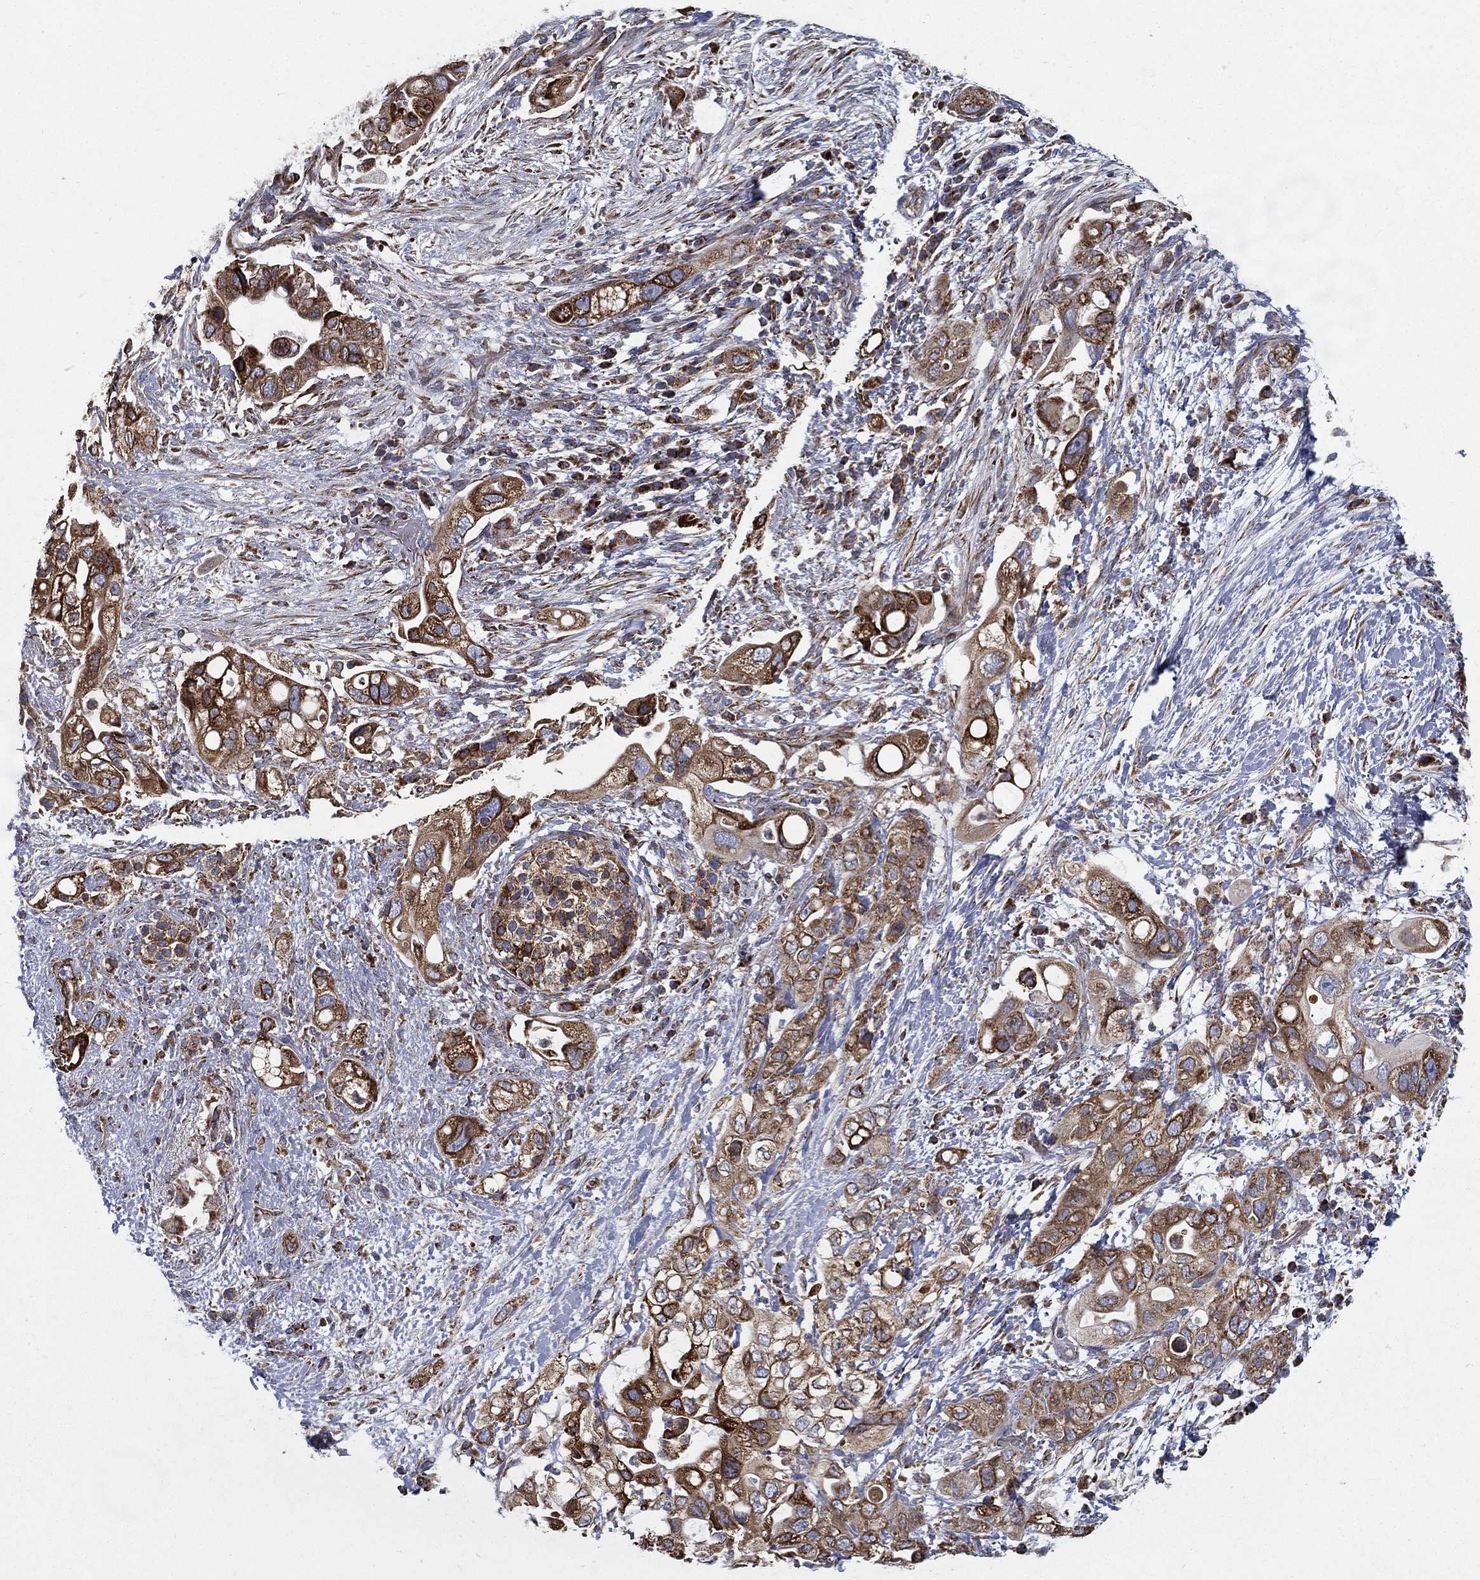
{"staining": {"intensity": "strong", "quantity": ">75%", "location": "cytoplasmic/membranous"}, "tissue": "pancreatic cancer", "cell_type": "Tumor cells", "image_type": "cancer", "snomed": [{"axis": "morphology", "description": "Adenocarcinoma, NOS"}, {"axis": "topography", "description": "Pancreas"}], "caption": "Immunohistochemical staining of human adenocarcinoma (pancreatic) reveals high levels of strong cytoplasmic/membranous protein expression in about >75% of tumor cells.", "gene": "MT-CYB", "patient": {"sex": "female", "age": 72}}